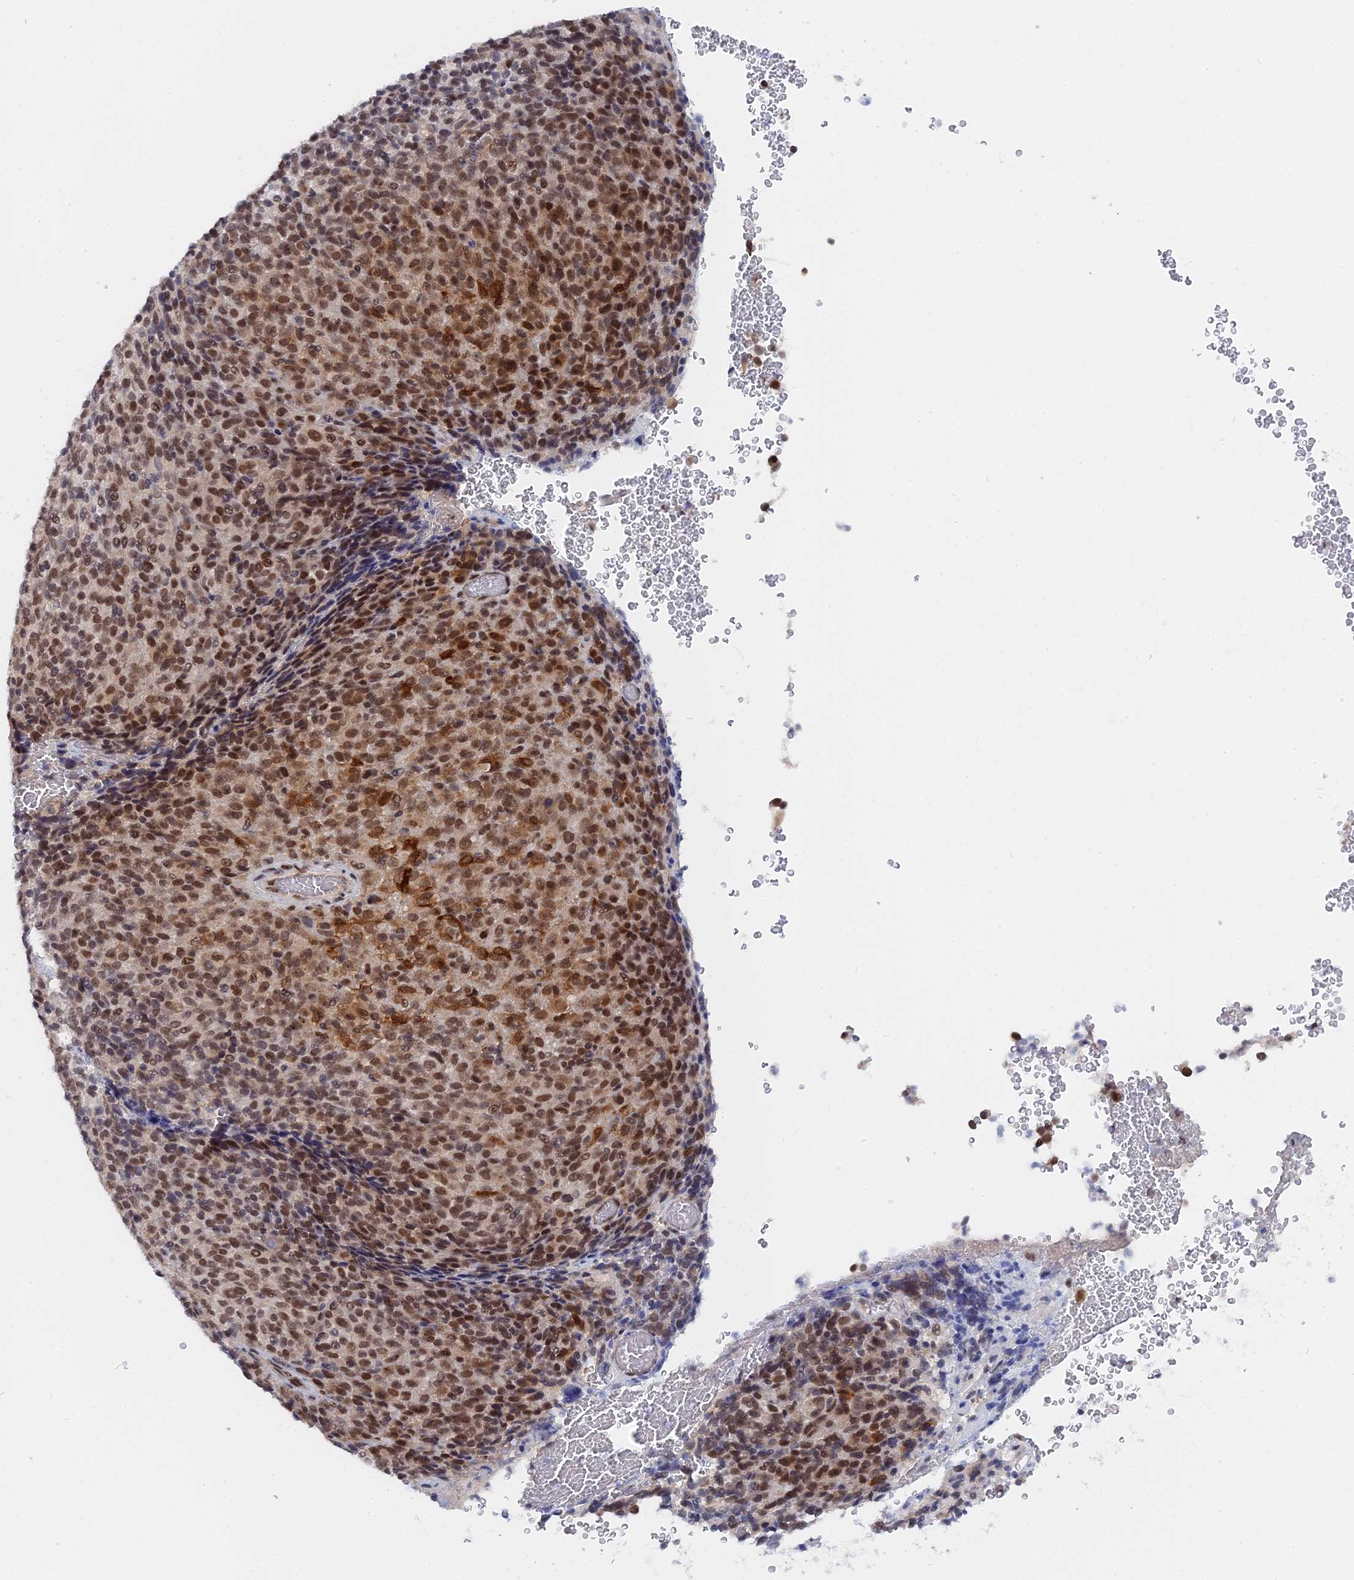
{"staining": {"intensity": "moderate", "quantity": ">75%", "location": "nuclear"}, "tissue": "melanoma", "cell_type": "Tumor cells", "image_type": "cancer", "snomed": [{"axis": "morphology", "description": "Malignant melanoma, Metastatic site"}, {"axis": "topography", "description": "Brain"}], "caption": "A histopathology image of malignant melanoma (metastatic site) stained for a protein shows moderate nuclear brown staining in tumor cells. Using DAB (3,3'-diaminobenzidine) (brown) and hematoxylin (blue) stains, captured at high magnification using brightfield microscopy.", "gene": "CCDC85A", "patient": {"sex": "female", "age": 56}}